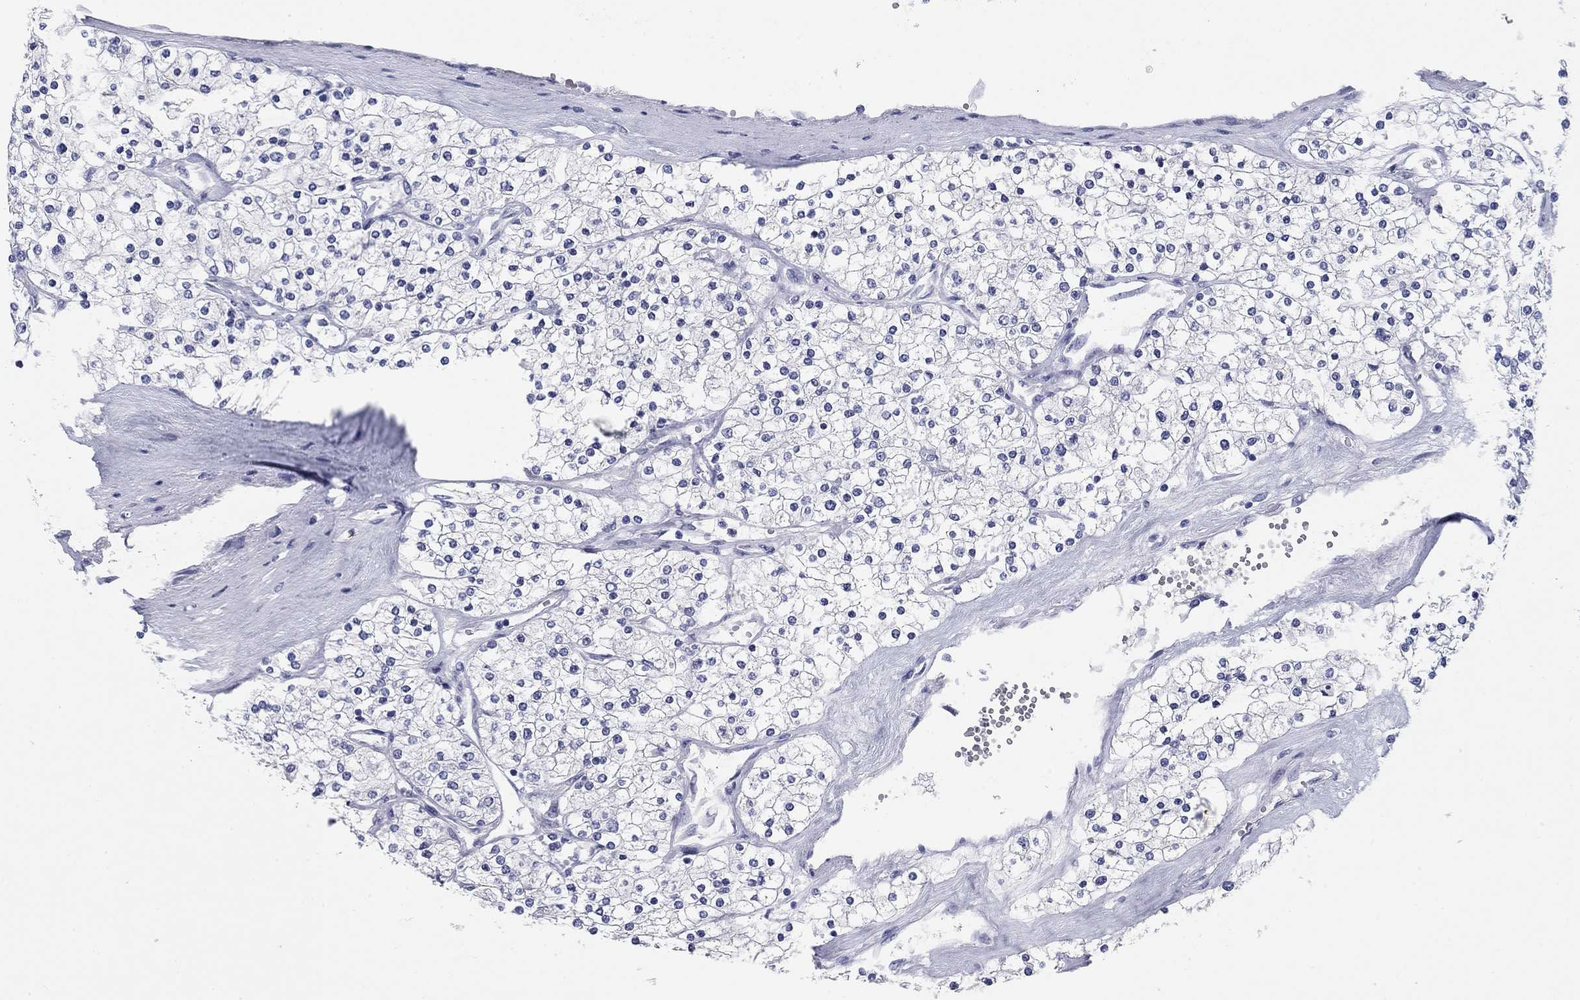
{"staining": {"intensity": "negative", "quantity": "none", "location": "none"}, "tissue": "renal cancer", "cell_type": "Tumor cells", "image_type": "cancer", "snomed": [{"axis": "morphology", "description": "Adenocarcinoma, NOS"}, {"axis": "topography", "description": "Kidney"}], "caption": "DAB immunohistochemical staining of renal cancer (adenocarcinoma) demonstrates no significant expression in tumor cells.", "gene": "KCNH1", "patient": {"sex": "male", "age": 80}}